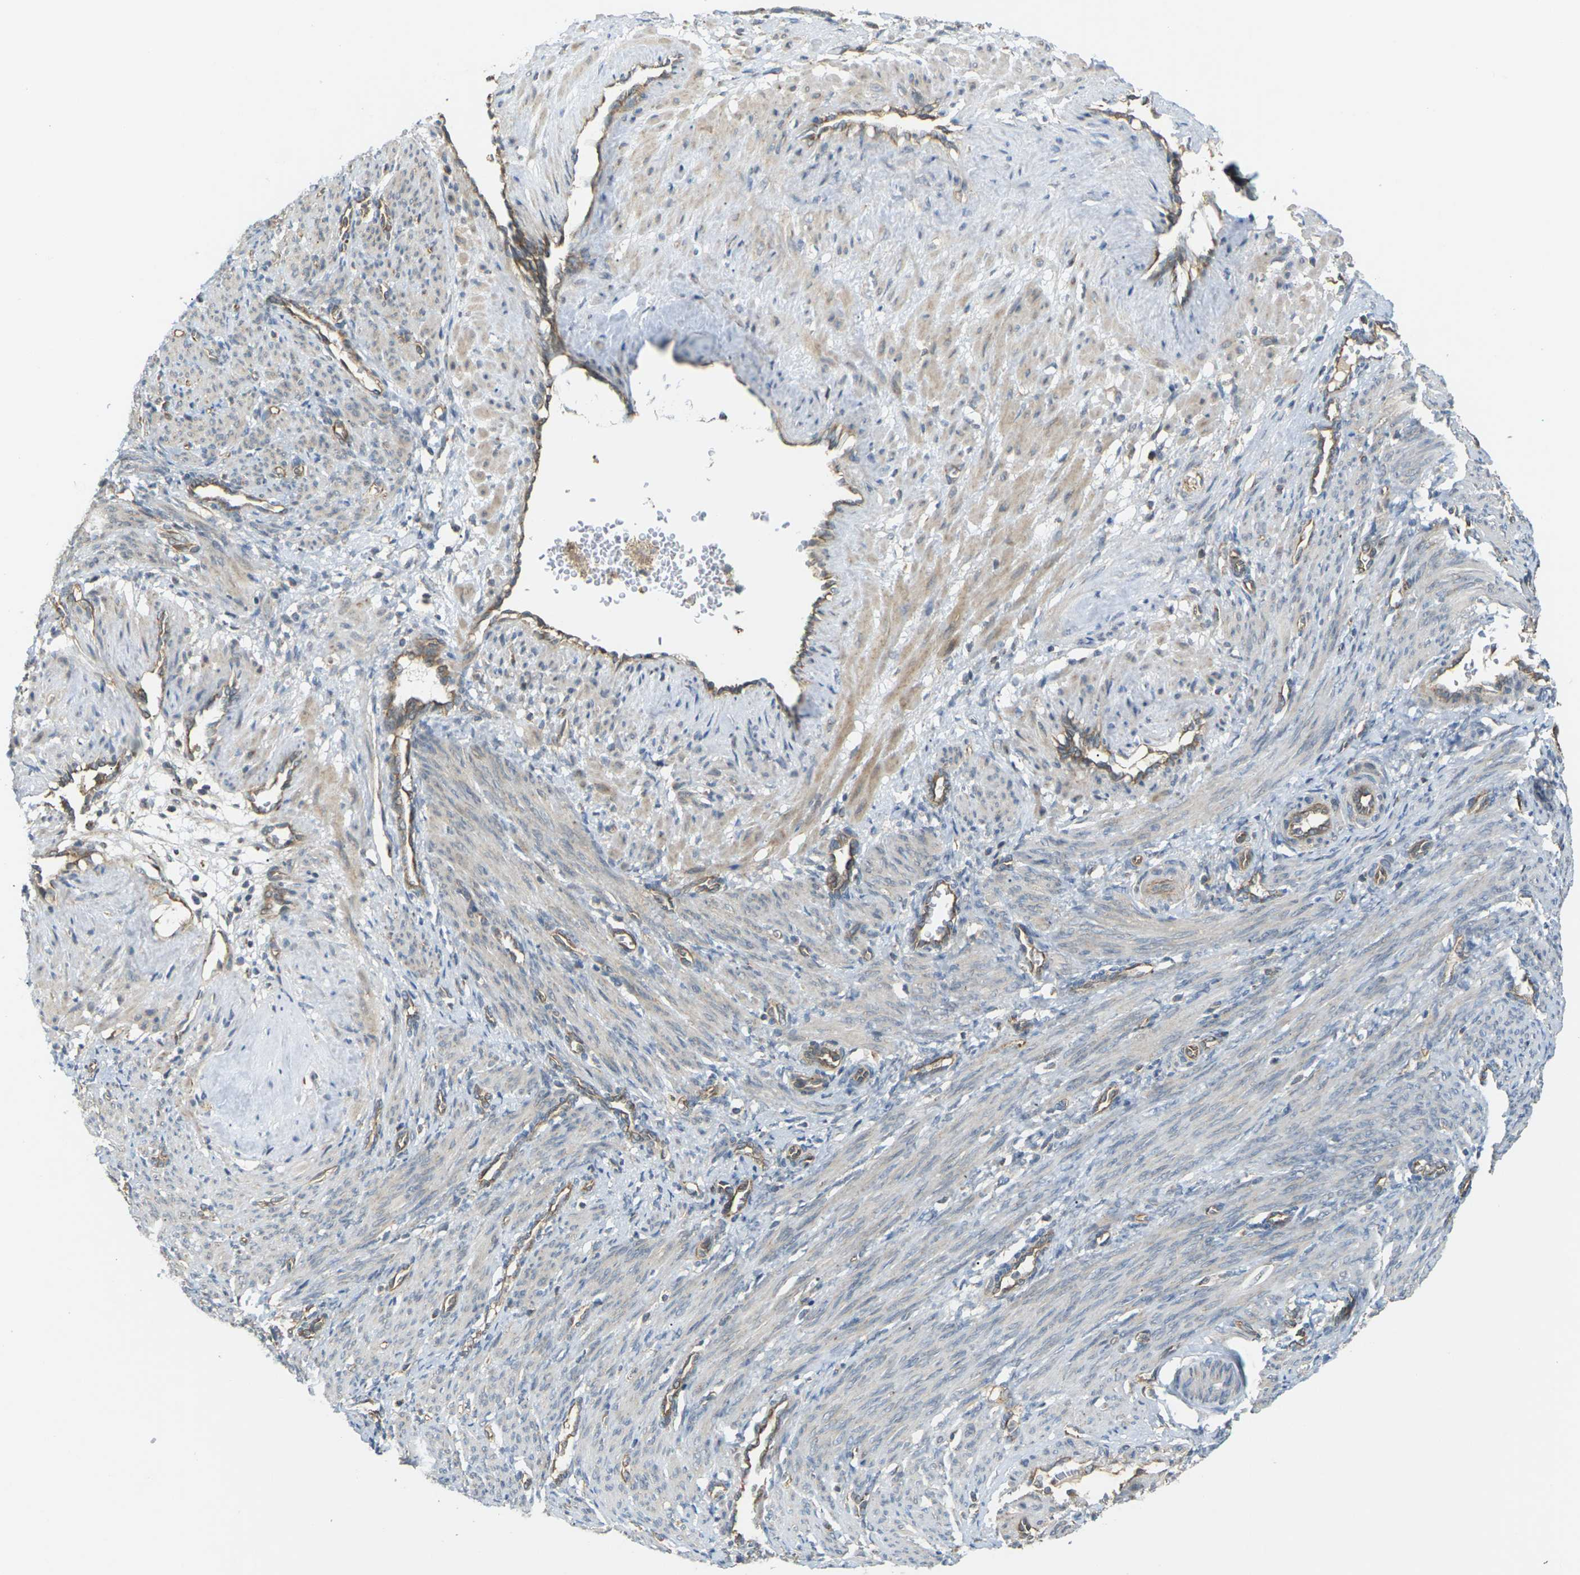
{"staining": {"intensity": "weak", "quantity": "25%-75%", "location": "cytoplasmic/membranous"}, "tissue": "smooth muscle", "cell_type": "Smooth muscle cells", "image_type": "normal", "snomed": [{"axis": "morphology", "description": "Normal tissue, NOS"}, {"axis": "topography", "description": "Endometrium"}], "caption": "High-magnification brightfield microscopy of benign smooth muscle stained with DAB (brown) and counterstained with hematoxylin (blue). smooth muscle cells exhibit weak cytoplasmic/membranous expression is appreciated in approximately25%-75% of cells. (Brightfield microscopy of DAB IHC at high magnification).", "gene": "KSR1", "patient": {"sex": "female", "age": 33}}